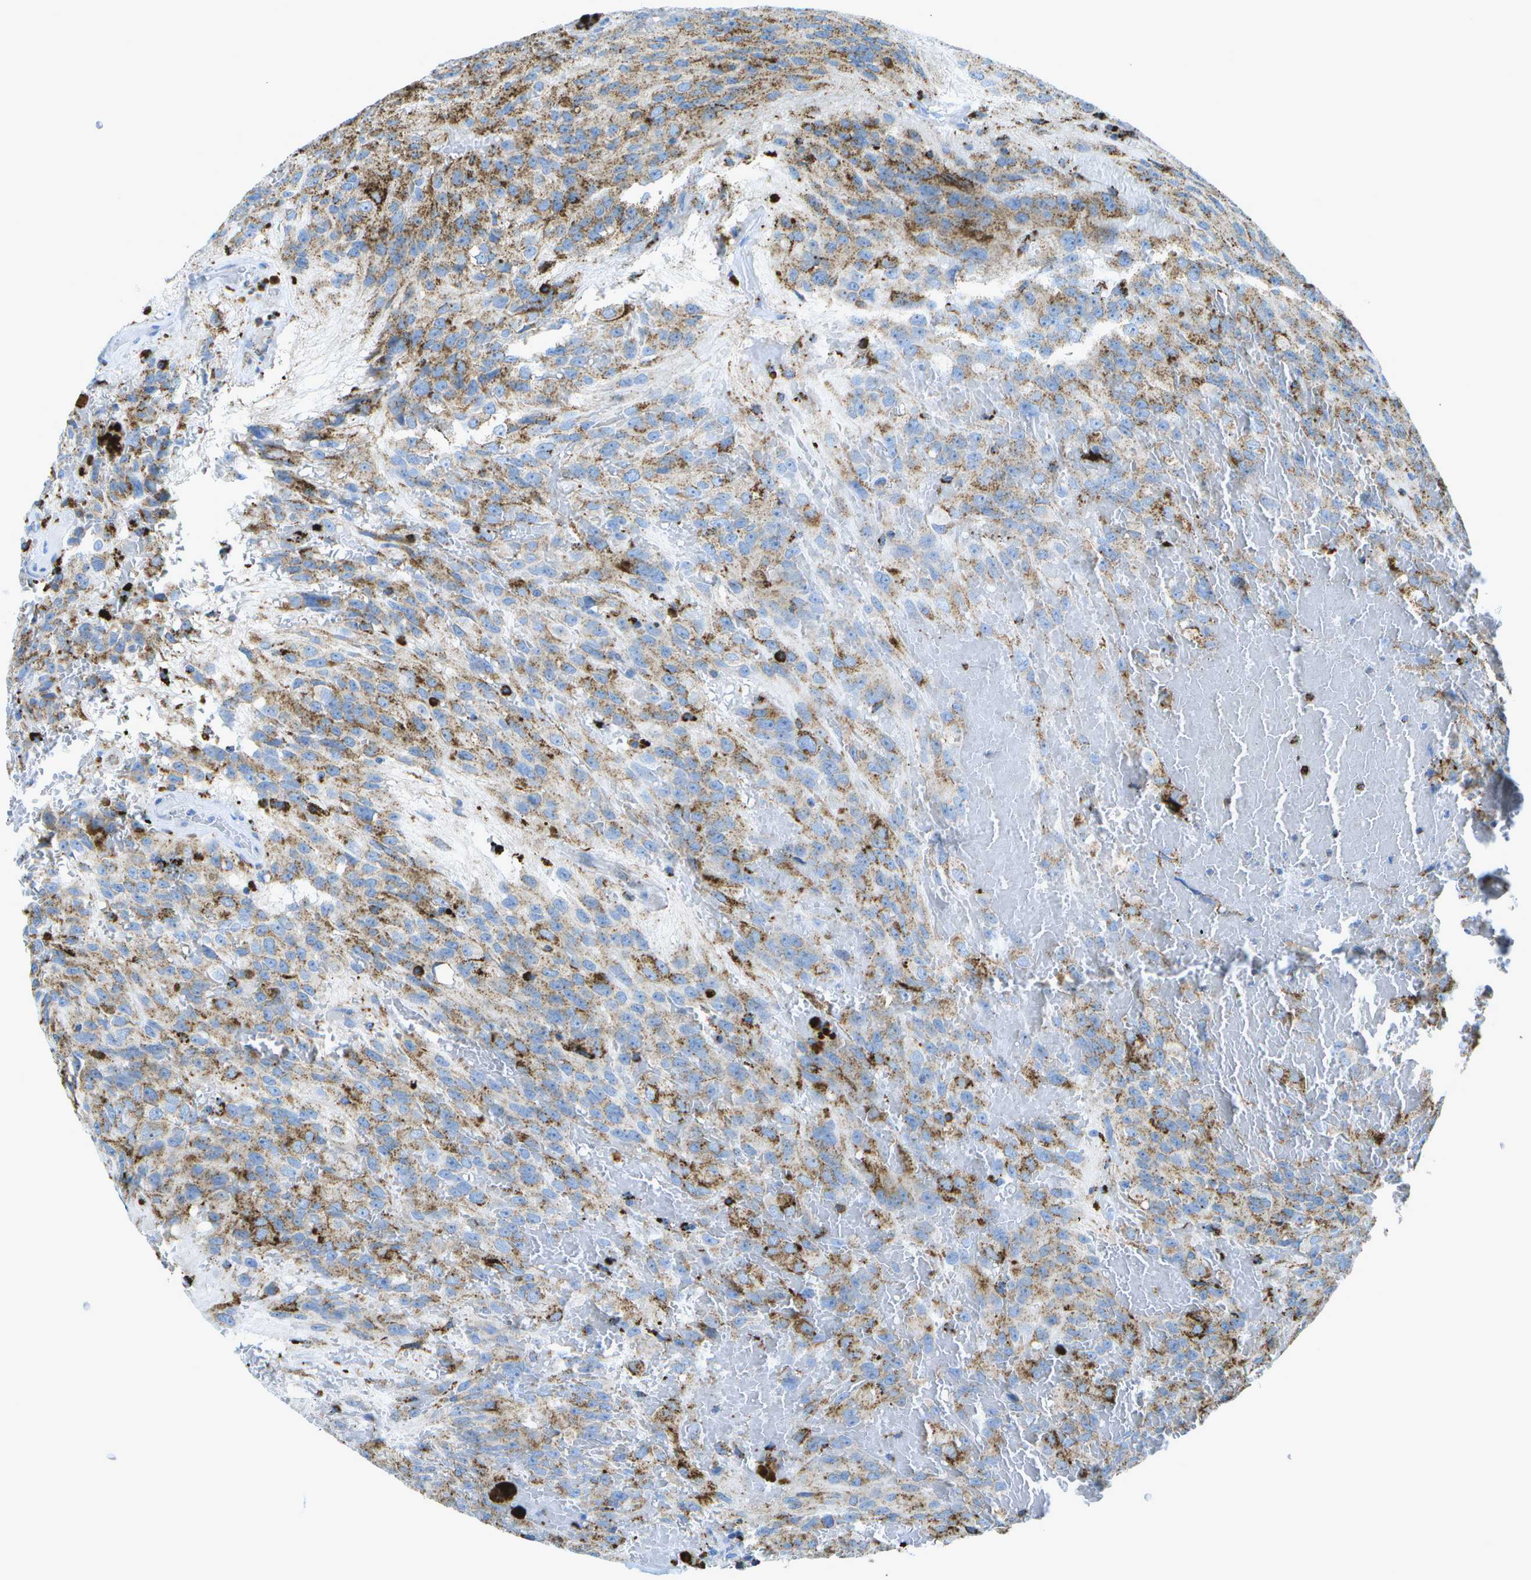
{"staining": {"intensity": "moderate", "quantity": "25%-75%", "location": "cytoplasmic/membranous"}, "tissue": "glioma", "cell_type": "Tumor cells", "image_type": "cancer", "snomed": [{"axis": "morphology", "description": "Glioma, malignant, High grade"}, {"axis": "topography", "description": "Brain"}], "caption": "IHC image of neoplastic tissue: malignant high-grade glioma stained using IHC demonstrates medium levels of moderate protein expression localized specifically in the cytoplasmic/membranous of tumor cells, appearing as a cytoplasmic/membranous brown color.", "gene": "PRCP", "patient": {"sex": "male", "age": 32}}